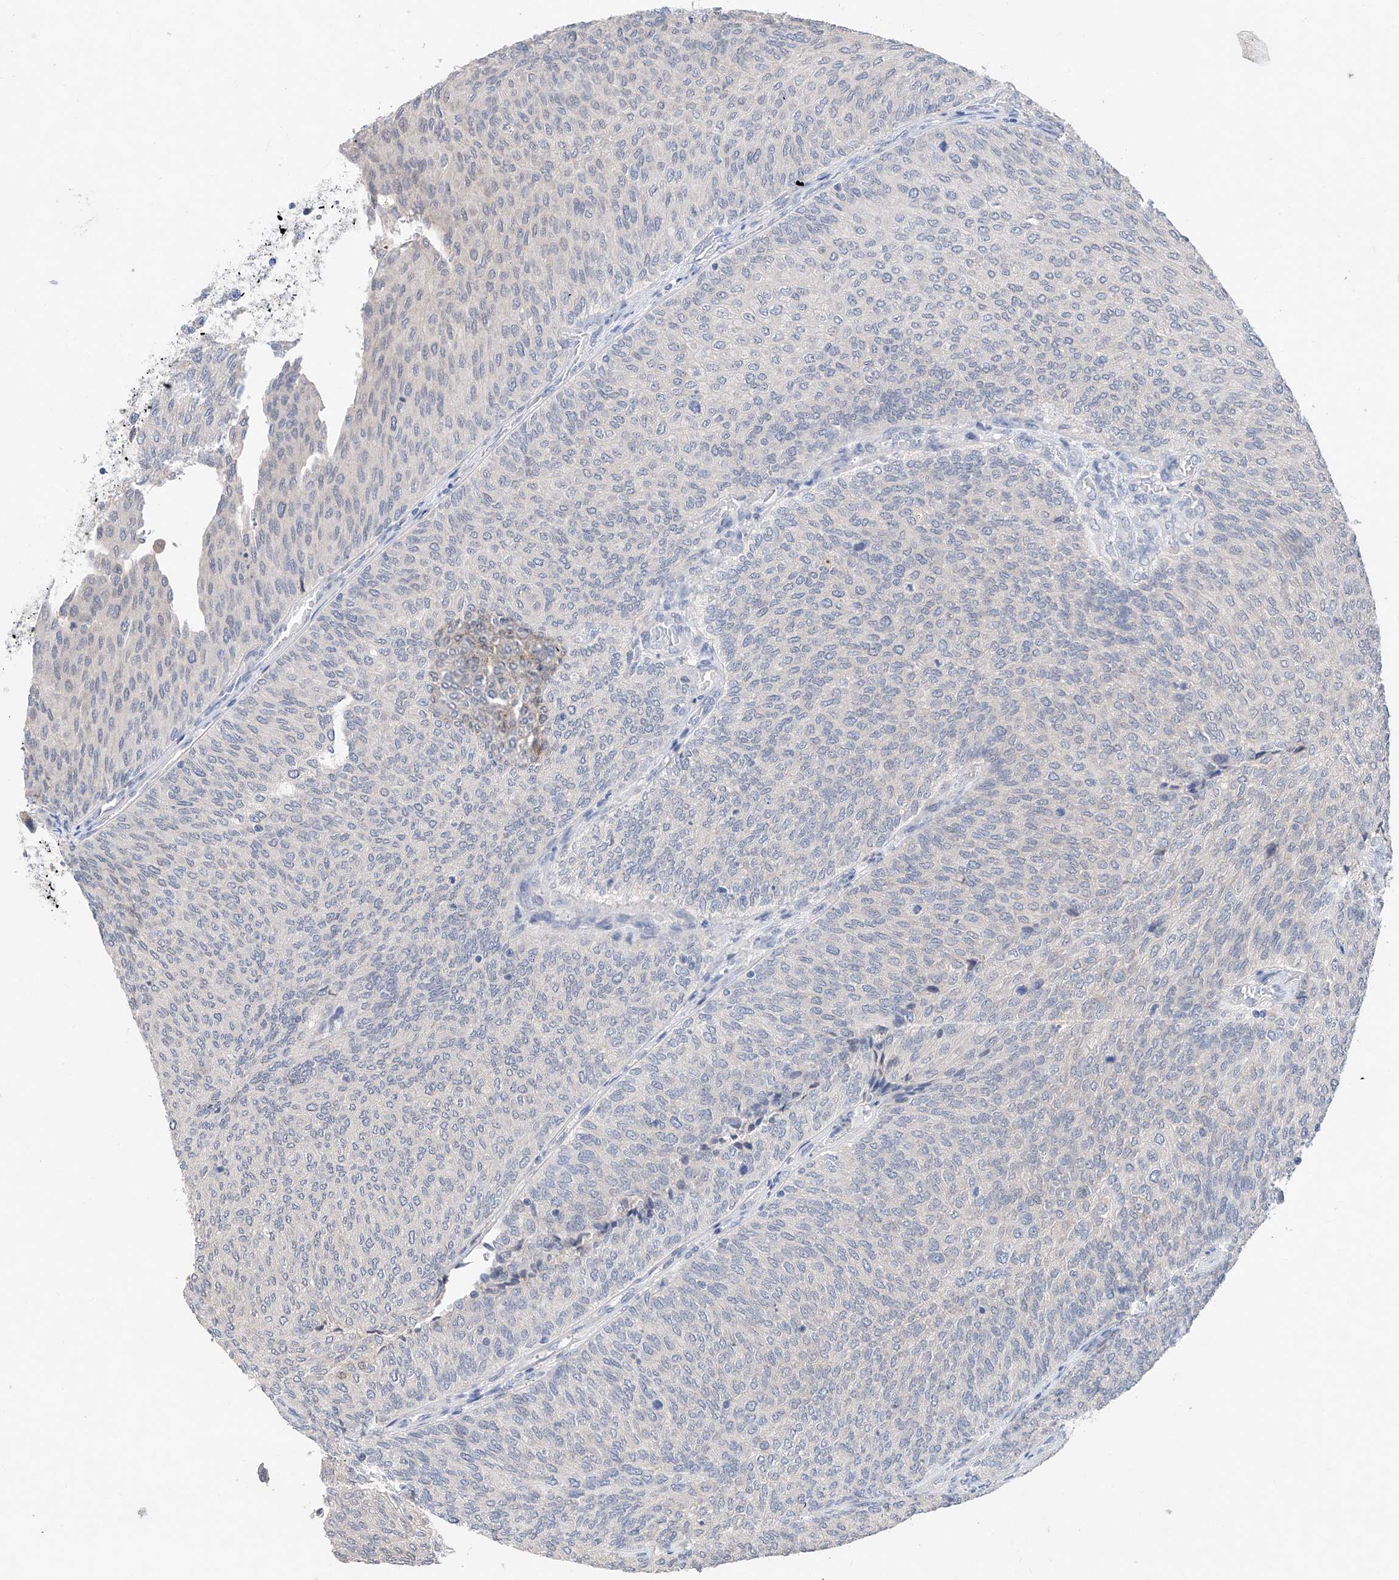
{"staining": {"intensity": "negative", "quantity": "none", "location": "none"}, "tissue": "urothelial cancer", "cell_type": "Tumor cells", "image_type": "cancer", "snomed": [{"axis": "morphology", "description": "Urothelial carcinoma, Low grade"}, {"axis": "topography", "description": "Urinary bladder"}], "caption": "Tumor cells are negative for protein expression in human low-grade urothelial carcinoma.", "gene": "FUCA2", "patient": {"sex": "female", "age": 79}}